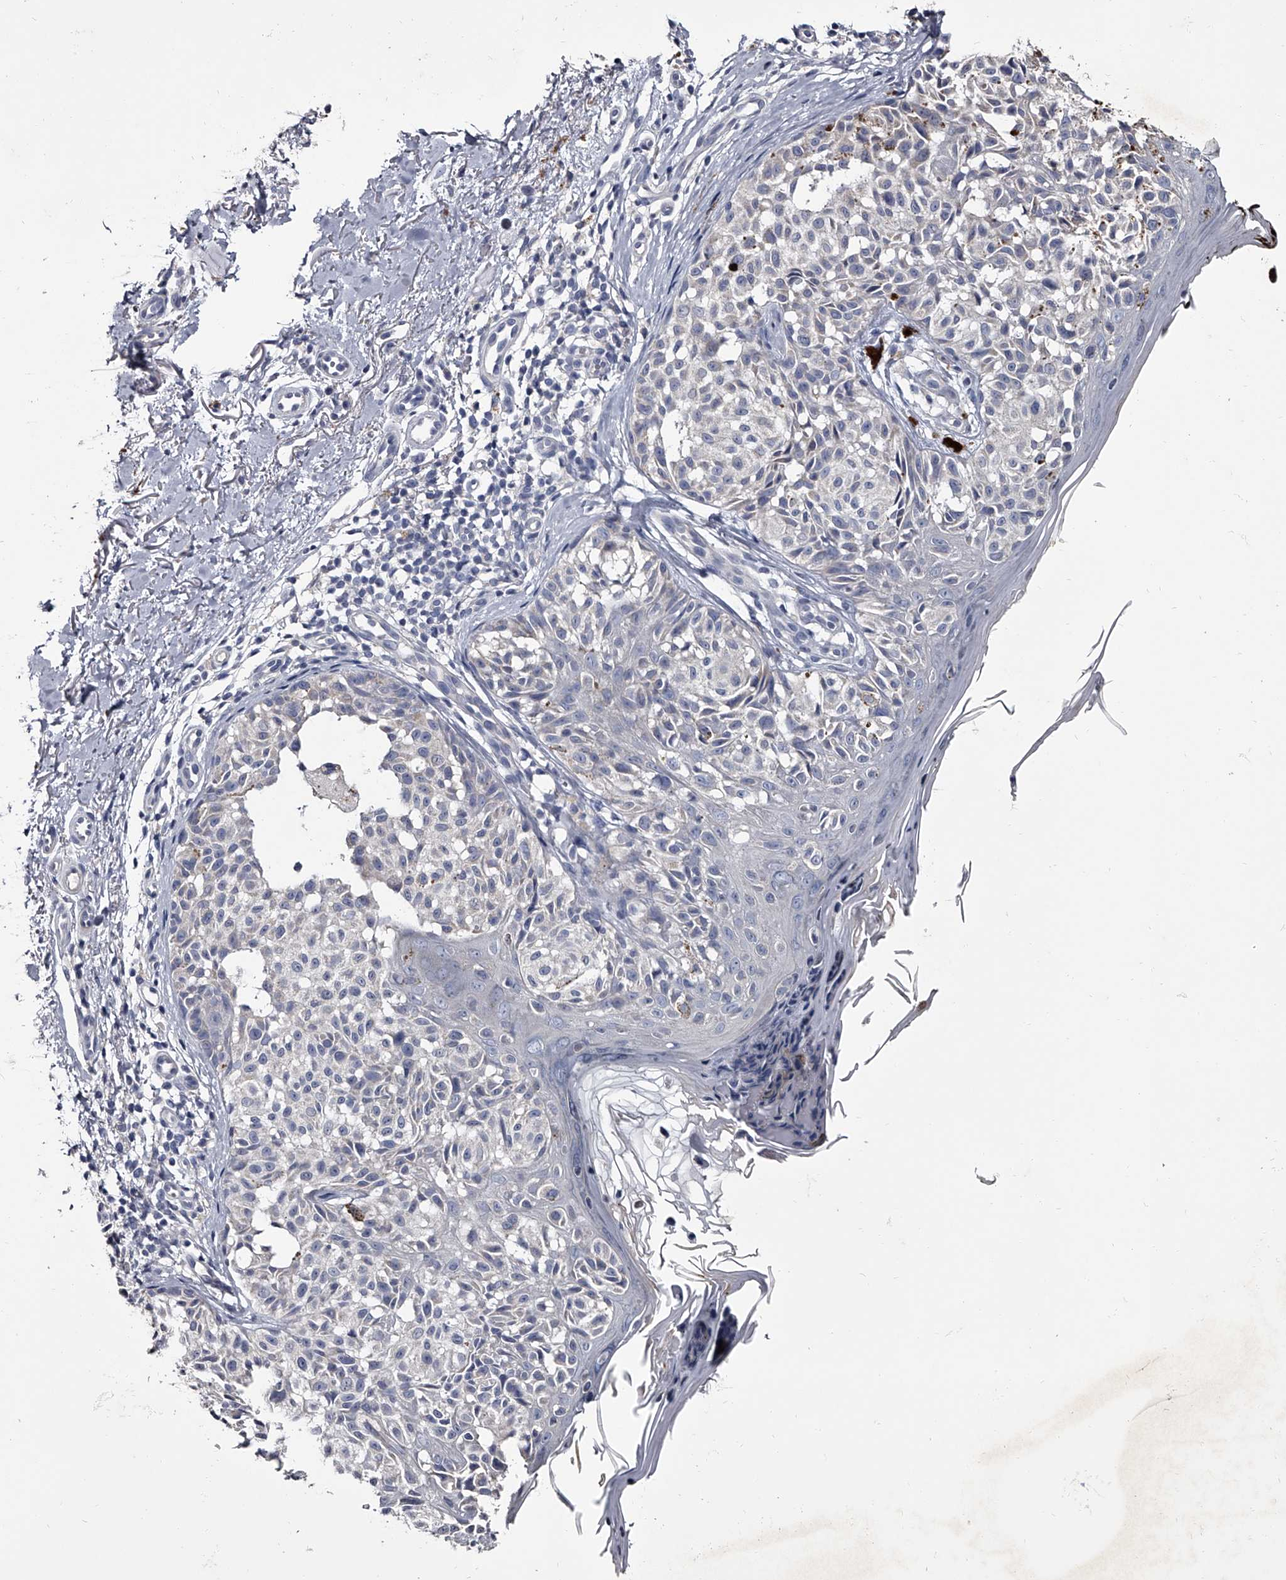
{"staining": {"intensity": "negative", "quantity": "none", "location": "none"}, "tissue": "melanoma", "cell_type": "Tumor cells", "image_type": "cancer", "snomed": [{"axis": "morphology", "description": "Malignant melanoma, NOS"}, {"axis": "topography", "description": "Skin"}], "caption": "High magnification brightfield microscopy of malignant melanoma stained with DAB (3,3'-diaminobenzidine) (brown) and counterstained with hematoxylin (blue): tumor cells show no significant expression.", "gene": "GAPVD1", "patient": {"sex": "female", "age": 50}}